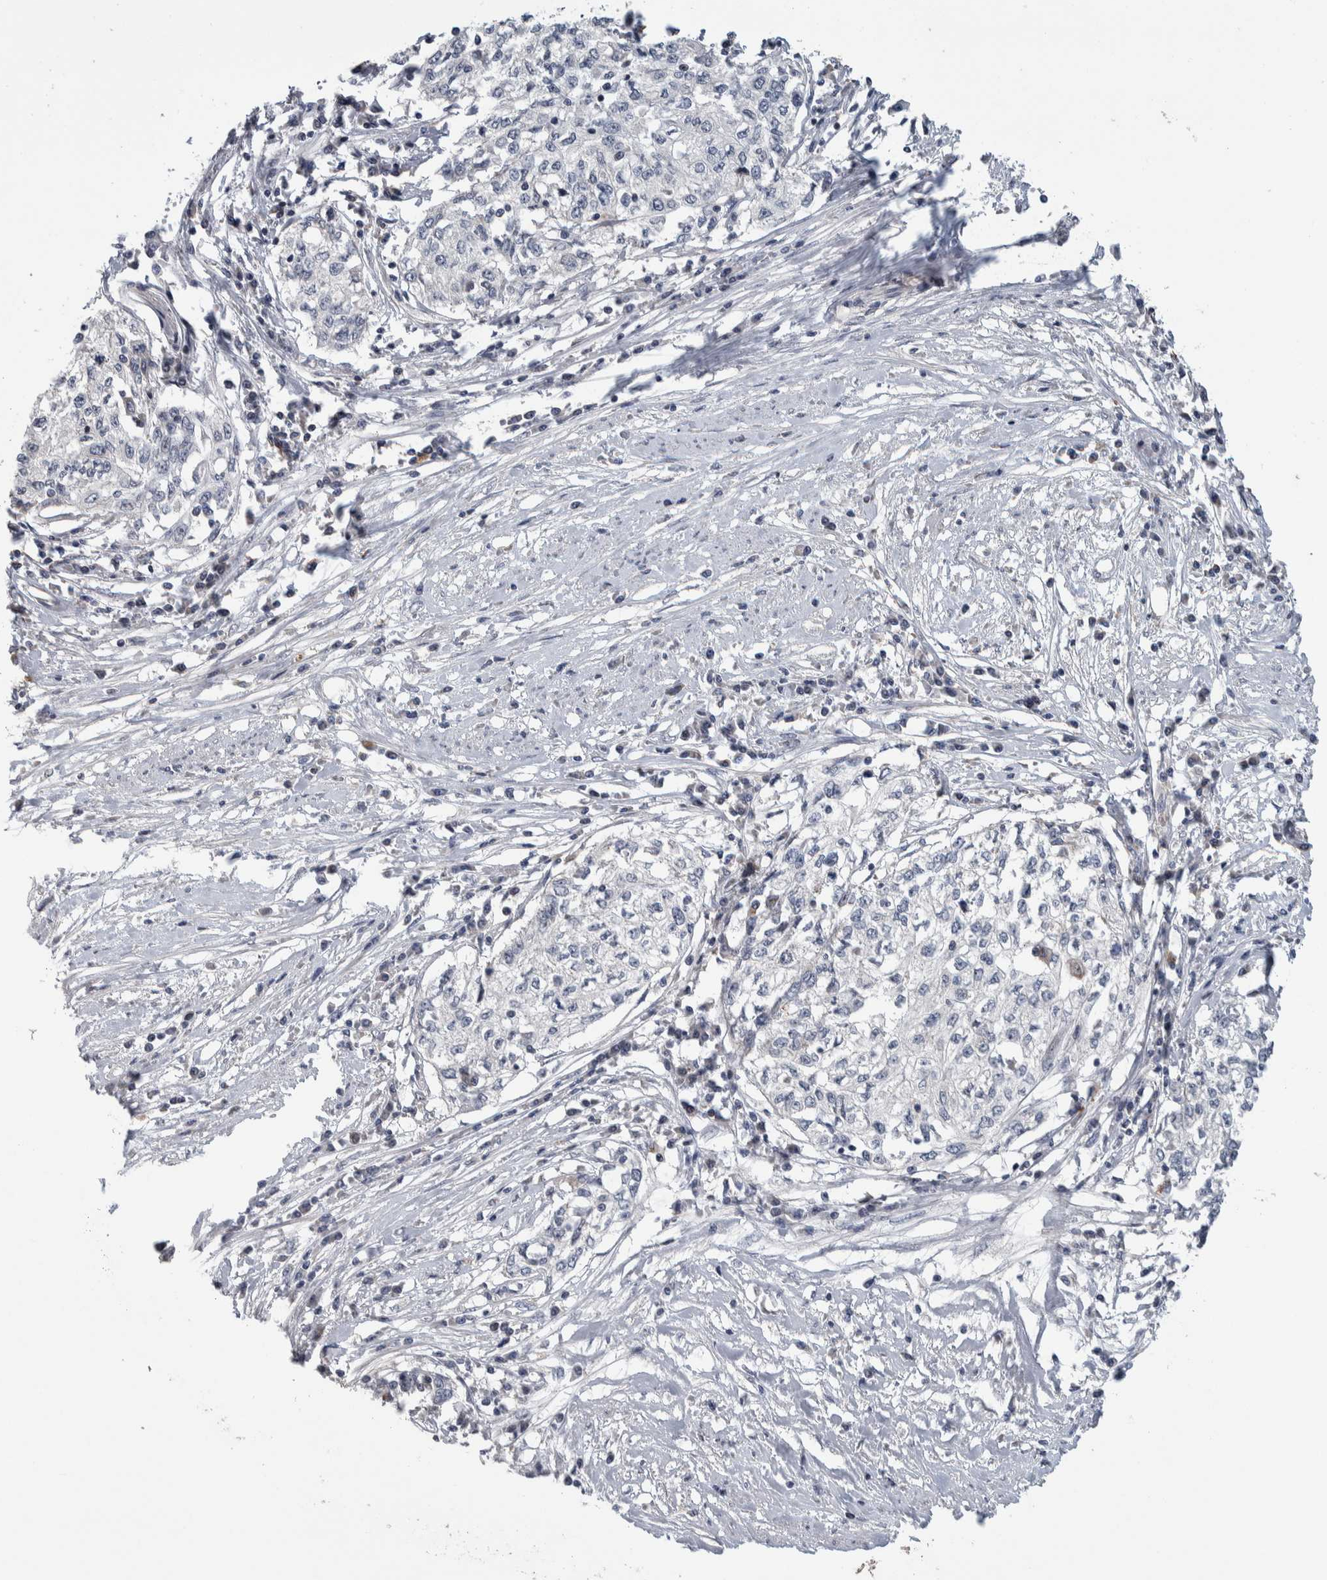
{"staining": {"intensity": "negative", "quantity": "none", "location": "none"}, "tissue": "cervical cancer", "cell_type": "Tumor cells", "image_type": "cancer", "snomed": [{"axis": "morphology", "description": "Squamous cell carcinoma, NOS"}, {"axis": "topography", "description": "Cervix"}], "caption": "This is a micrograph of IHC staining of squamous cell carcinoma (cervical), which shows no staining in tumor cells.", "gene": "PRRG4", "patient": {"sex": "female", "age": 57}}